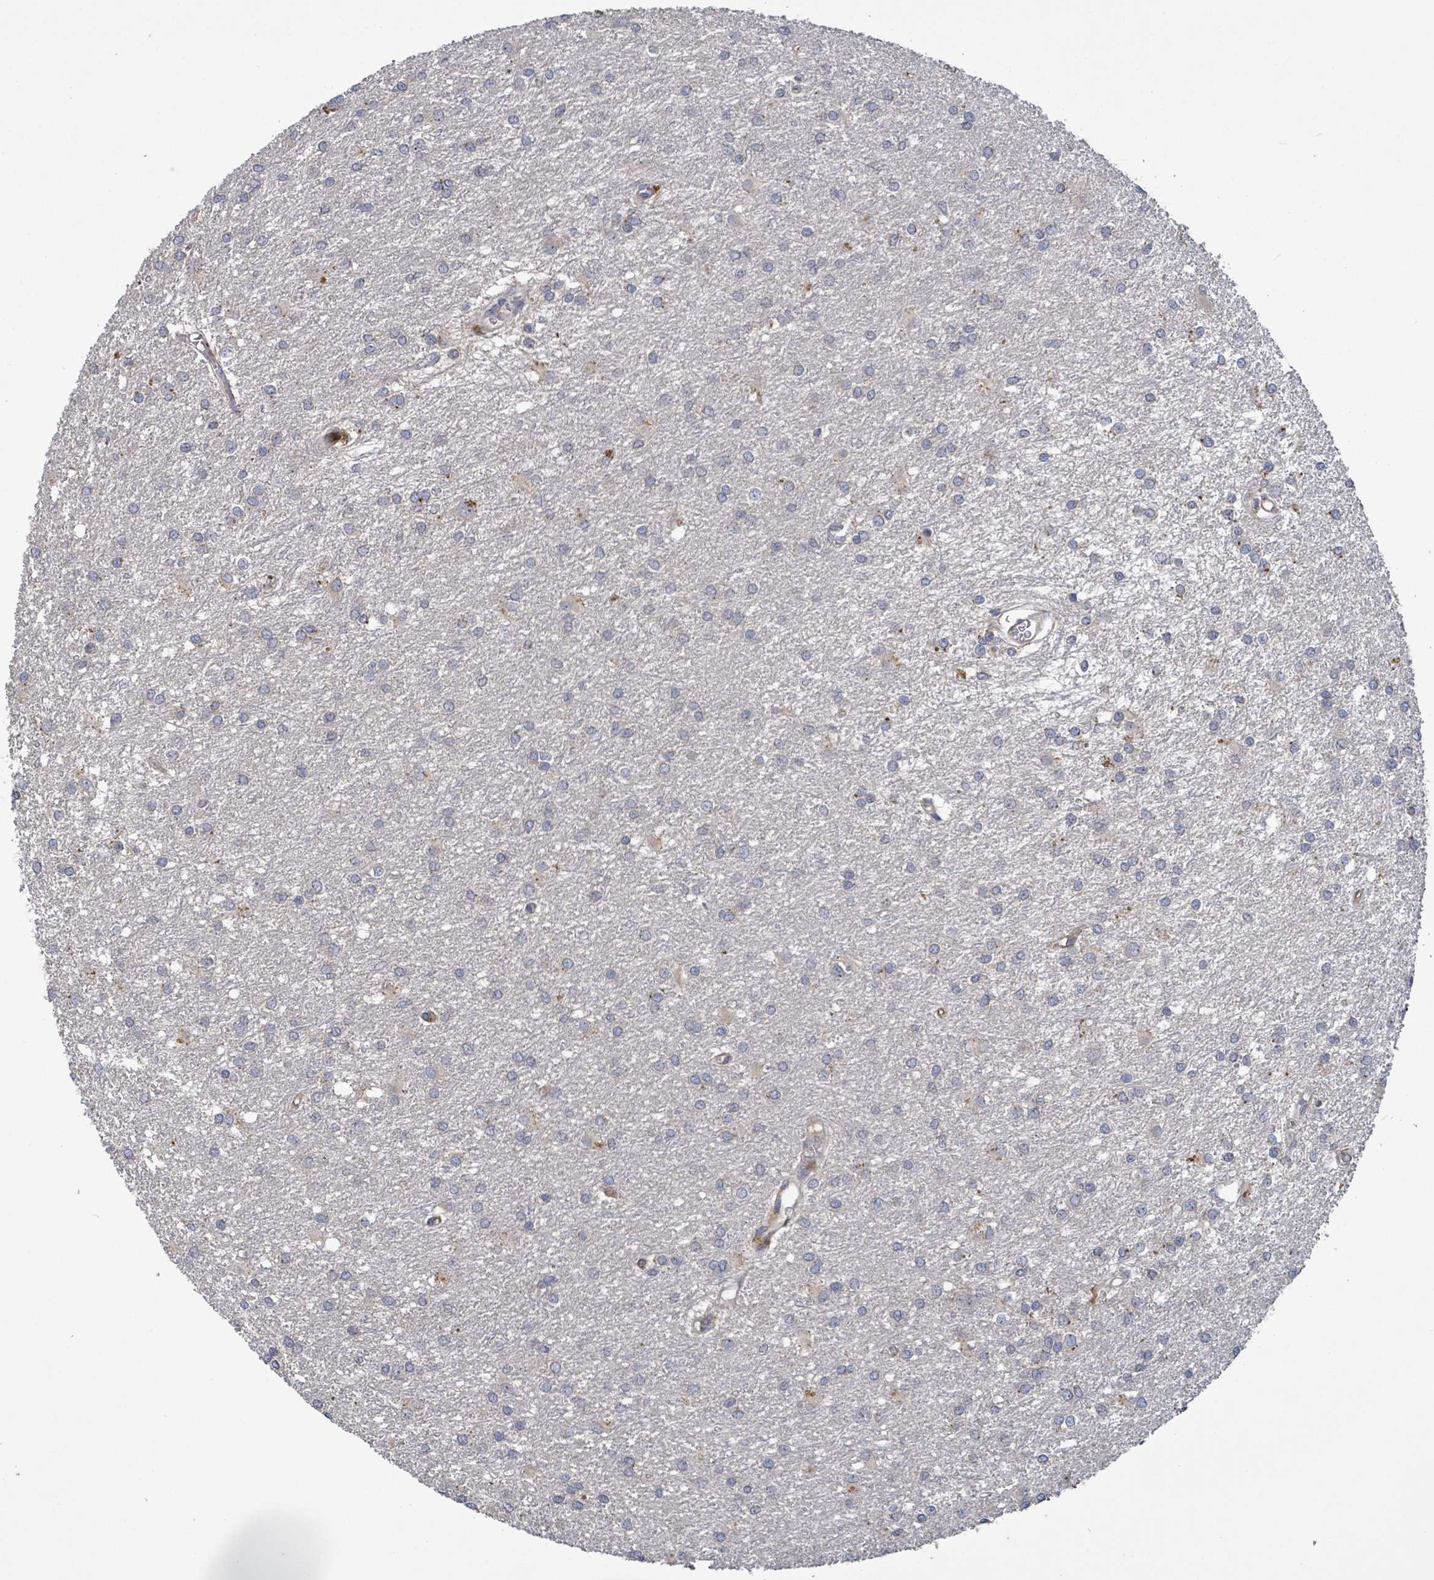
{"staining": {"intensity": "negative", "quantity": "none", "location": "none"}, "tissue": "glioma", "cell_type": "Tumor cells", "image_type": "cancer", "snomed": [{"axis": "morphology", "description": "Glioma, malignant, High grade"}, {"axis": "topography", "description": "Brain"}], "caption": "High magnification brightfield microscopy of malignant high-grade glioma stained with DAB (brown) and counterstained with hematoxylin (blue): tumor cells show no significant positivity. (Stains: DAB immunohistochemistry with hematoxylin counter stain, Microscopy: brightfield microscopy at high magnification).", "gene": "SERPINE3", "patient": {"sex": "female", "age": 50}}